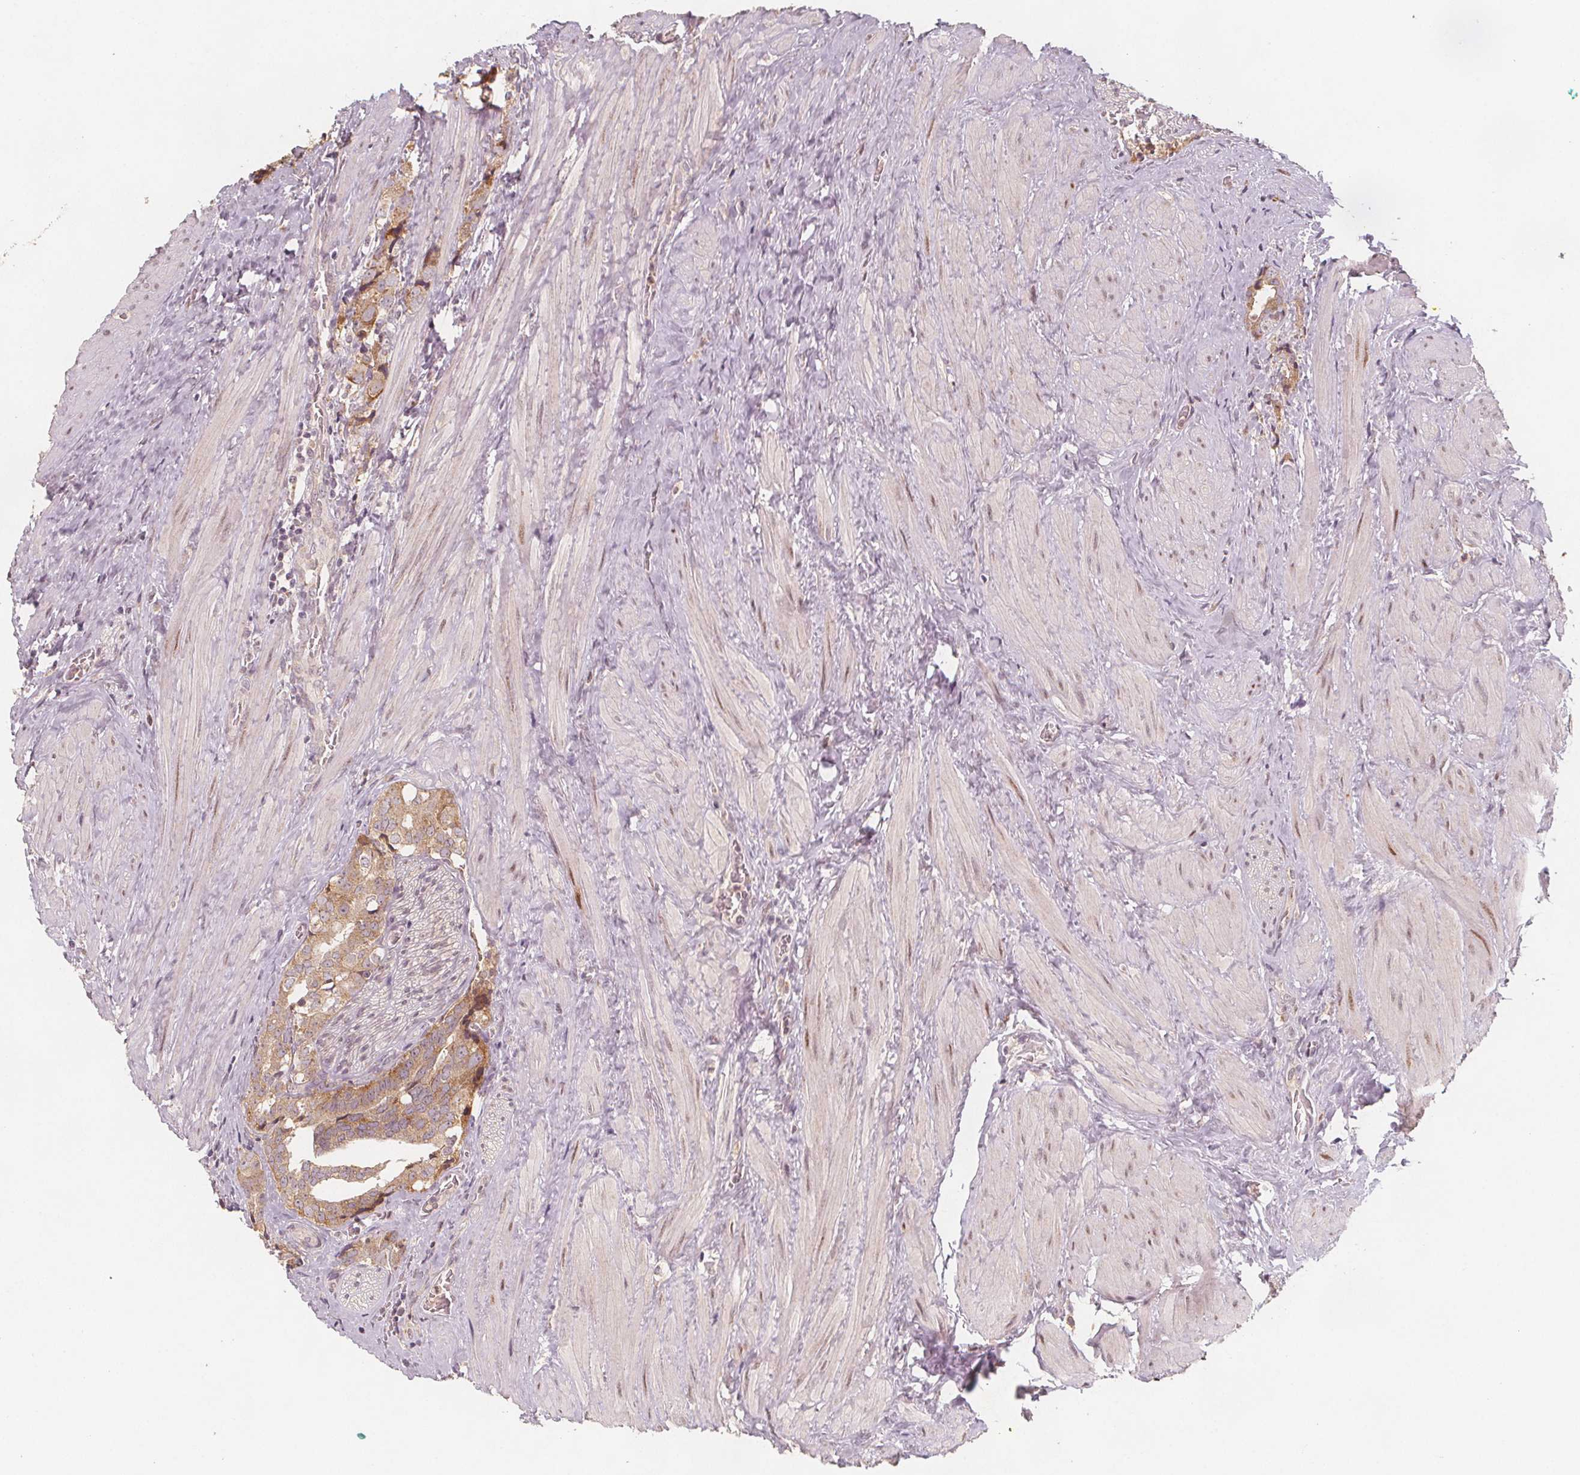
{"staining": {"intensity": "weak", "quantity": ">75%", "location": "cytoplasmic/membranous"}, "tissue": "prostate cancer", "cell_type": "Tumor cells", "image_type": "cancer", "snomed": [{"axis": "morphology", "description": "Adenocarcinoma, NOS"}, {"axis": "topography", "description": "Prostate and seminal vesicle, NOS"}], "caption": "Protein staining of adenocarcinoma (prostate) tissue exhibits weak cytoplasmic/membranous staining in approximately >75% of tumor cells.", "gene": "NCSTN", "patient": {"sex": "male", "age": 63}}